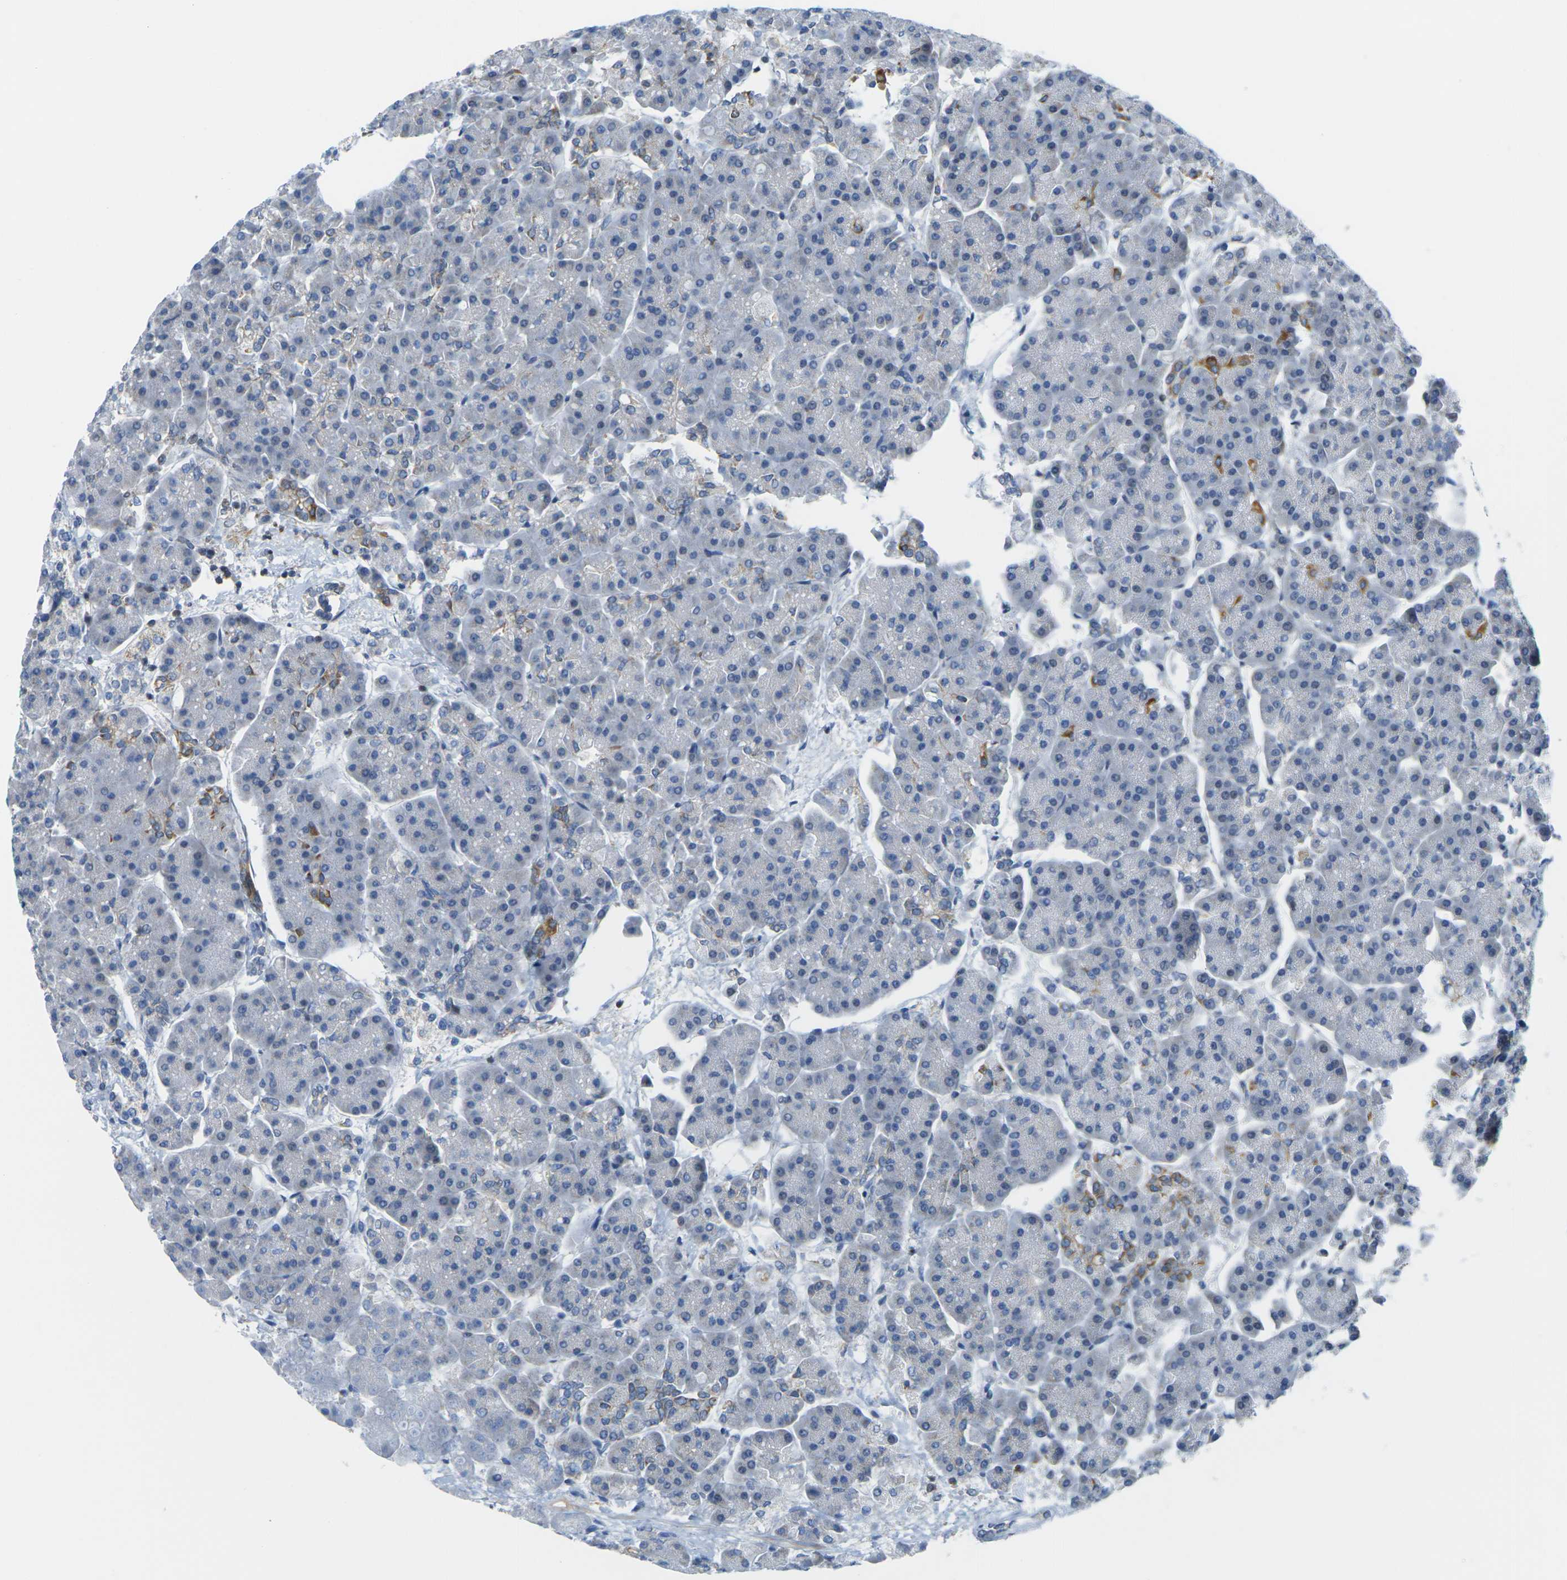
{"staining": {"intensity": "moderate", "quantity": "<25%", "location": "cytoplasmic/membranous"}, "tissue": "pancreas", "cell_type": "Exocrine glandular cells", "image_type": "normal", "snomed": [{"axis": "morphology", "description": "Normal tissue, NOS"}, {"axis": "topography", "description": "Pancreas"}], "caption": "Benign pancreas was stained to show a protein in brown. There is low levels of moderate cytoplasmic/membranous staining in about <25% of exocrine glandular cells. The protein is shown in brown color, while the nuclei are stained blue.", "gene": "OTOF", "patient": {"sex": "female", "age": 70}}